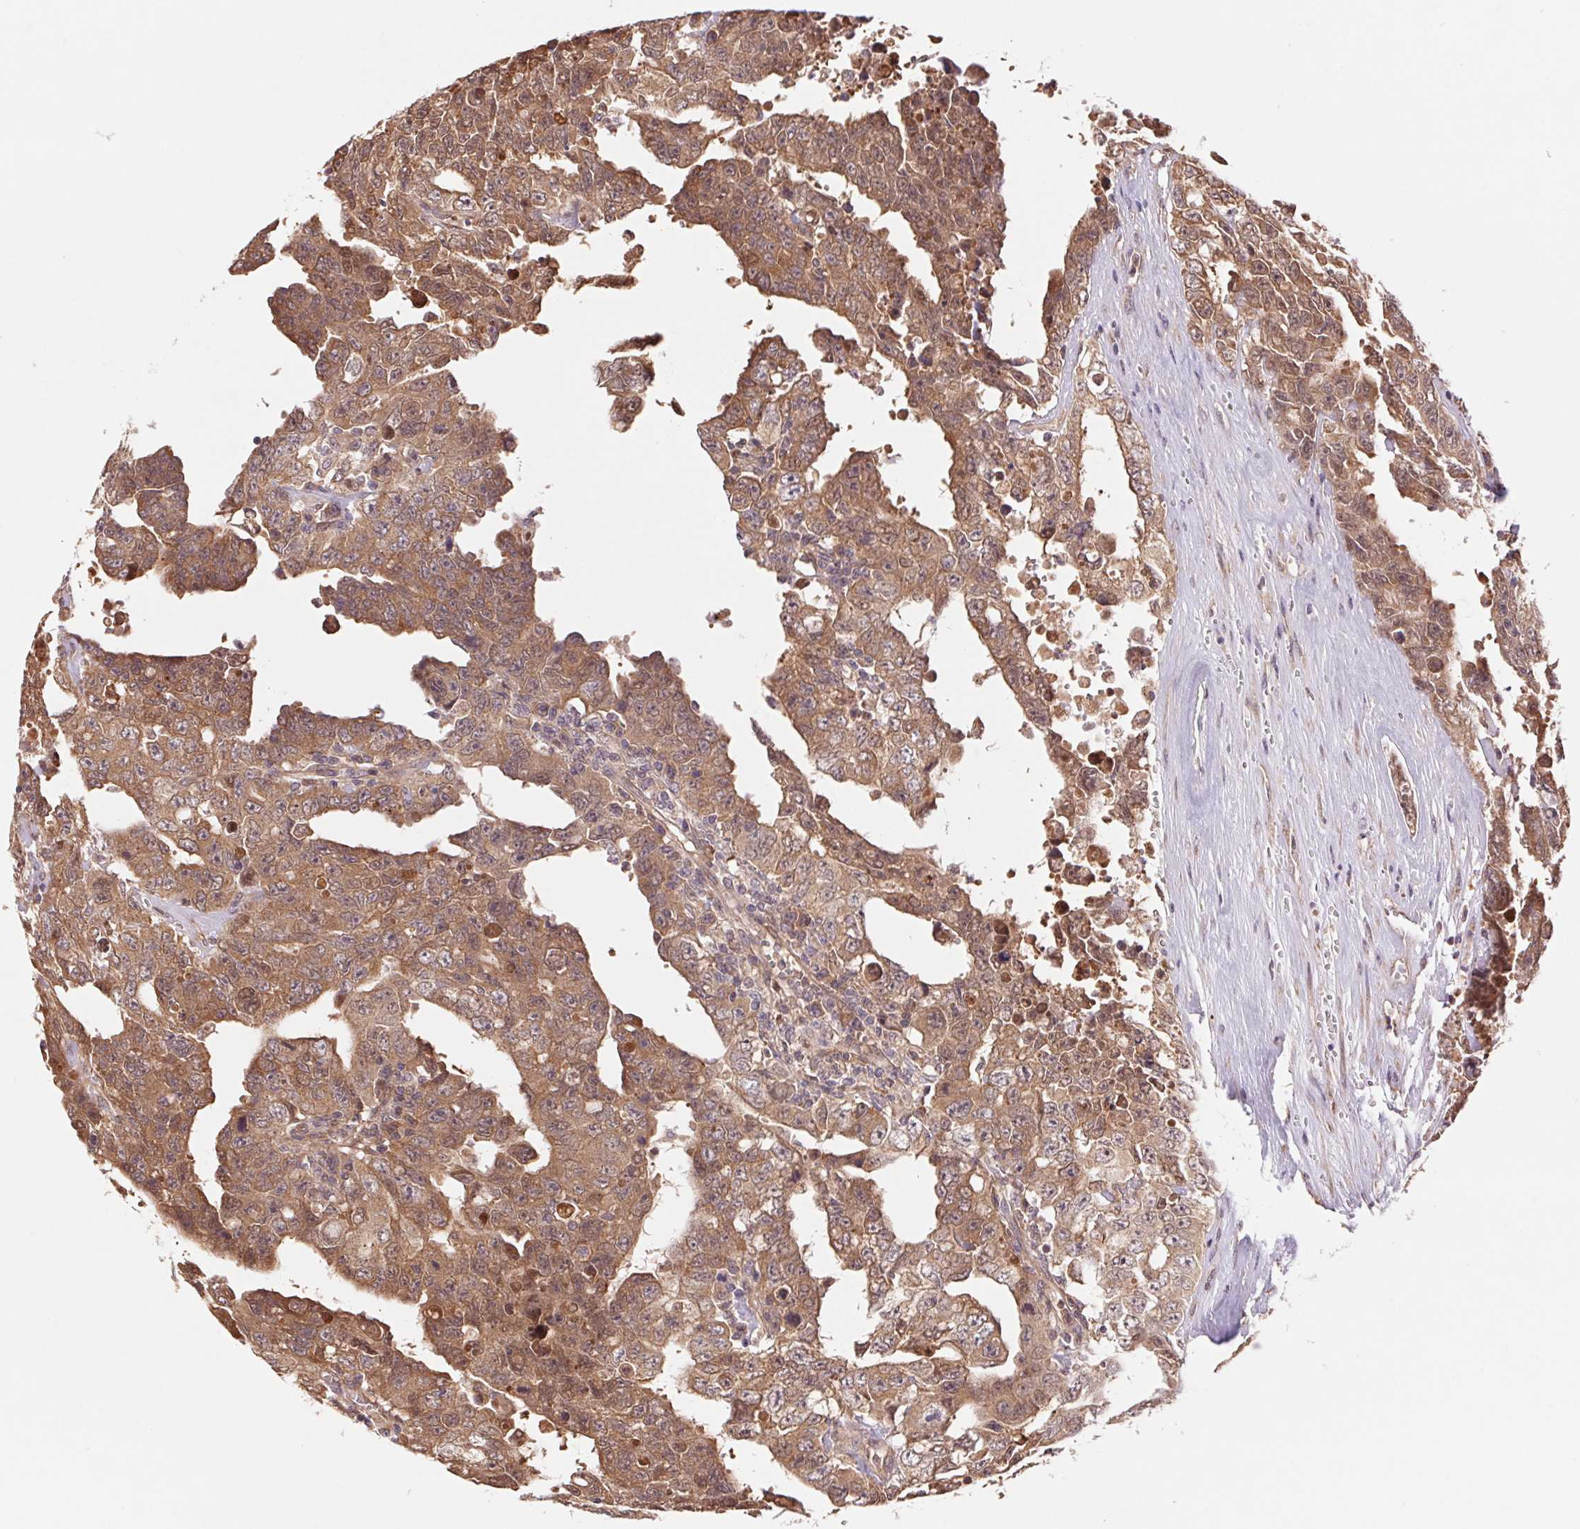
{"staining": {"intensity": "moderate", "quantity": ">75%", "location": "cytoplasmic/membranous,nuclear"}, "tissue": "testis cancer", "cell_type": "Tumor cells", "image_type": "cancer", "snomed": [{"axis": "morphology", "description": "Carcinoma, Embryonal, NOS"}, {"axis": "topography", "description": "Testis"}], "caption": "Protein expression analysis of human testis cancer reveals moderate cytoplasmic/membranous and nuclear staining in about >75% of tumor cells.", "gene": "RRM1", "patient": {"sex": "male", "age": 24}}